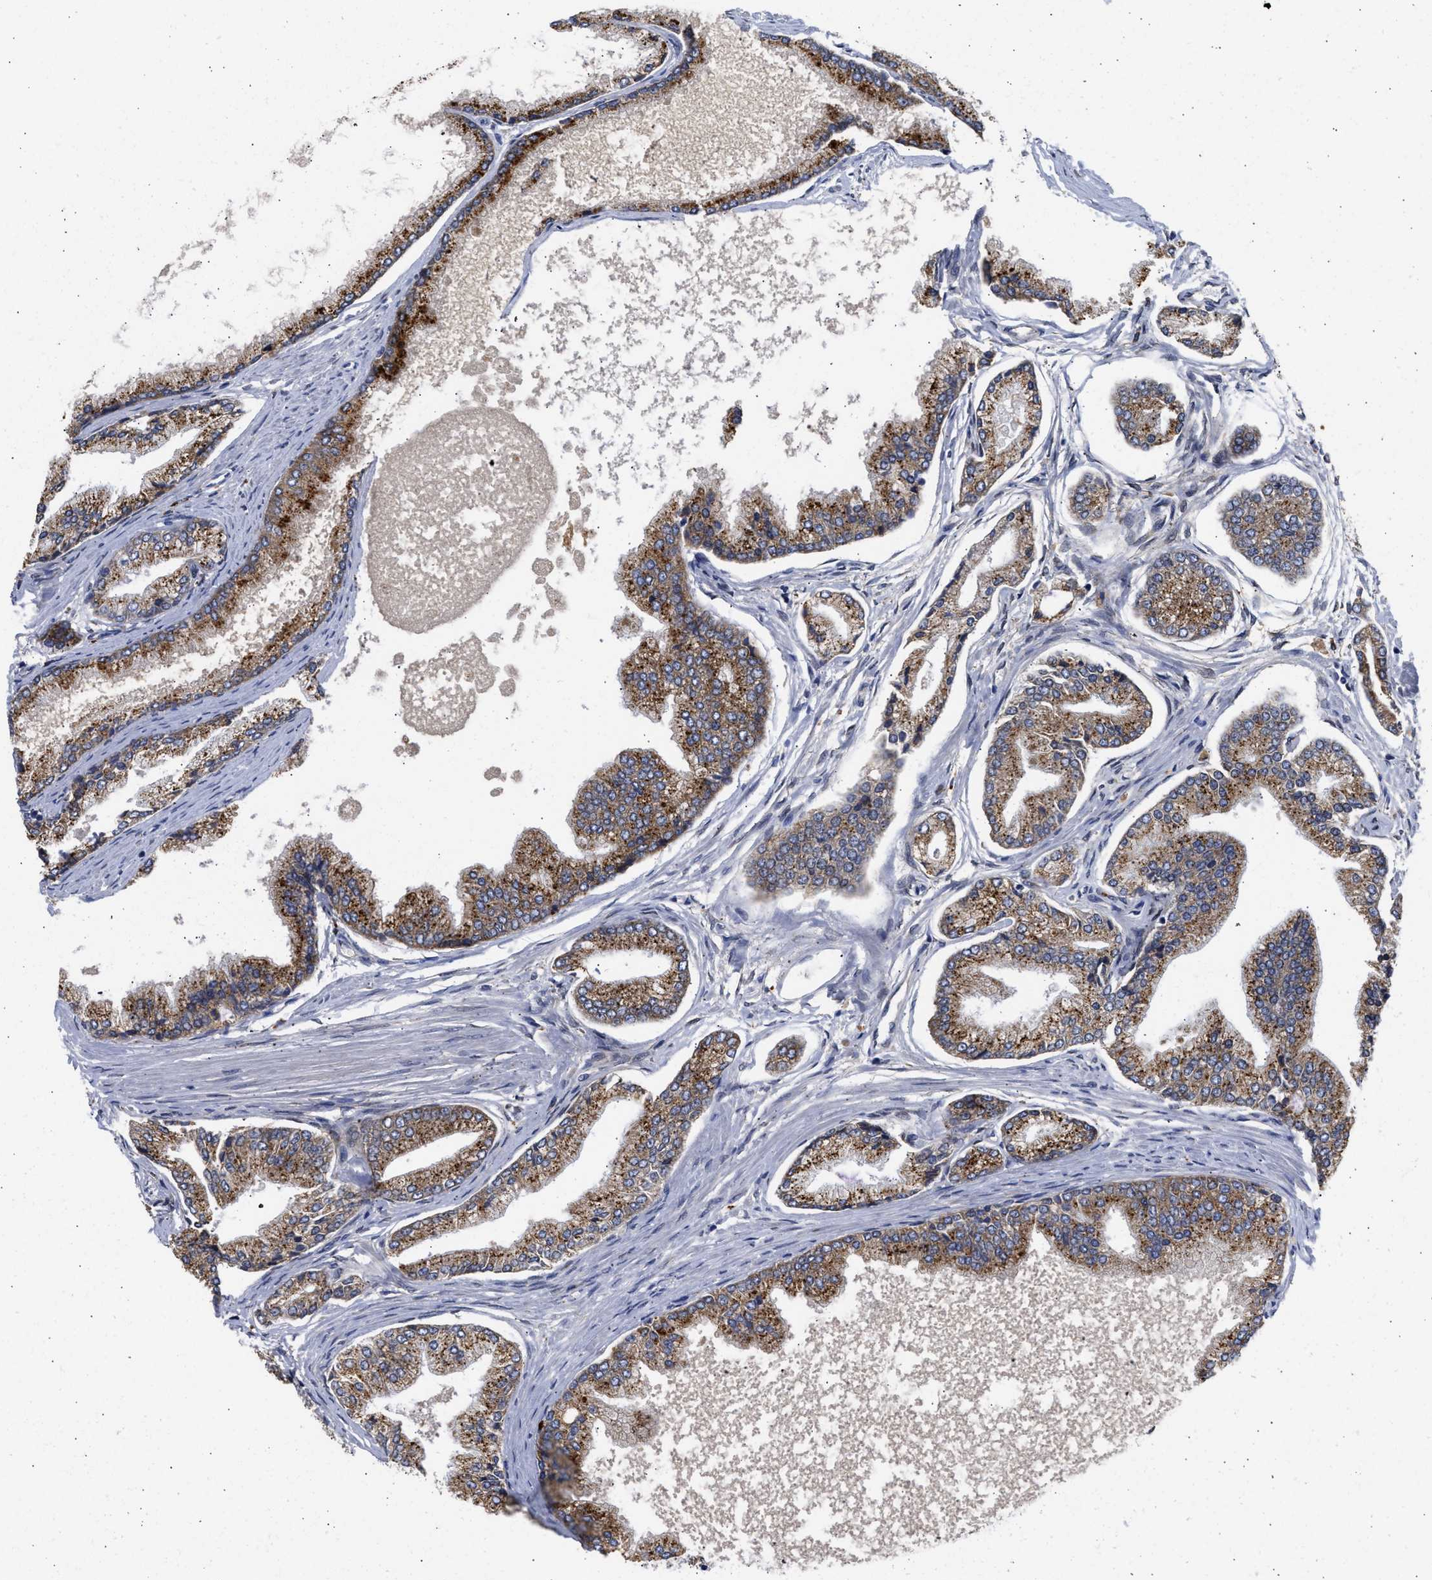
{"staining": {"intensity": "moderate", "quantity": ">75%", "location": "cytoplasmic/membranous"}, "tissue": "prostate cancer", "cell_type": "Tumor cells", "image_type": "cancer", "snomed": [{"axis": "morphology", "description": "Adenocarcinoma, High grade"}, {"axis": "topography", "description": "Prostate"}], "caption": "Tumor cells display medium levels of moderate cytoplasmic/membranous positivity in approximately >75% of cells in prostate cancer.", "gene": "TMED1", "patient": {"sex": "male", "age": 61}}